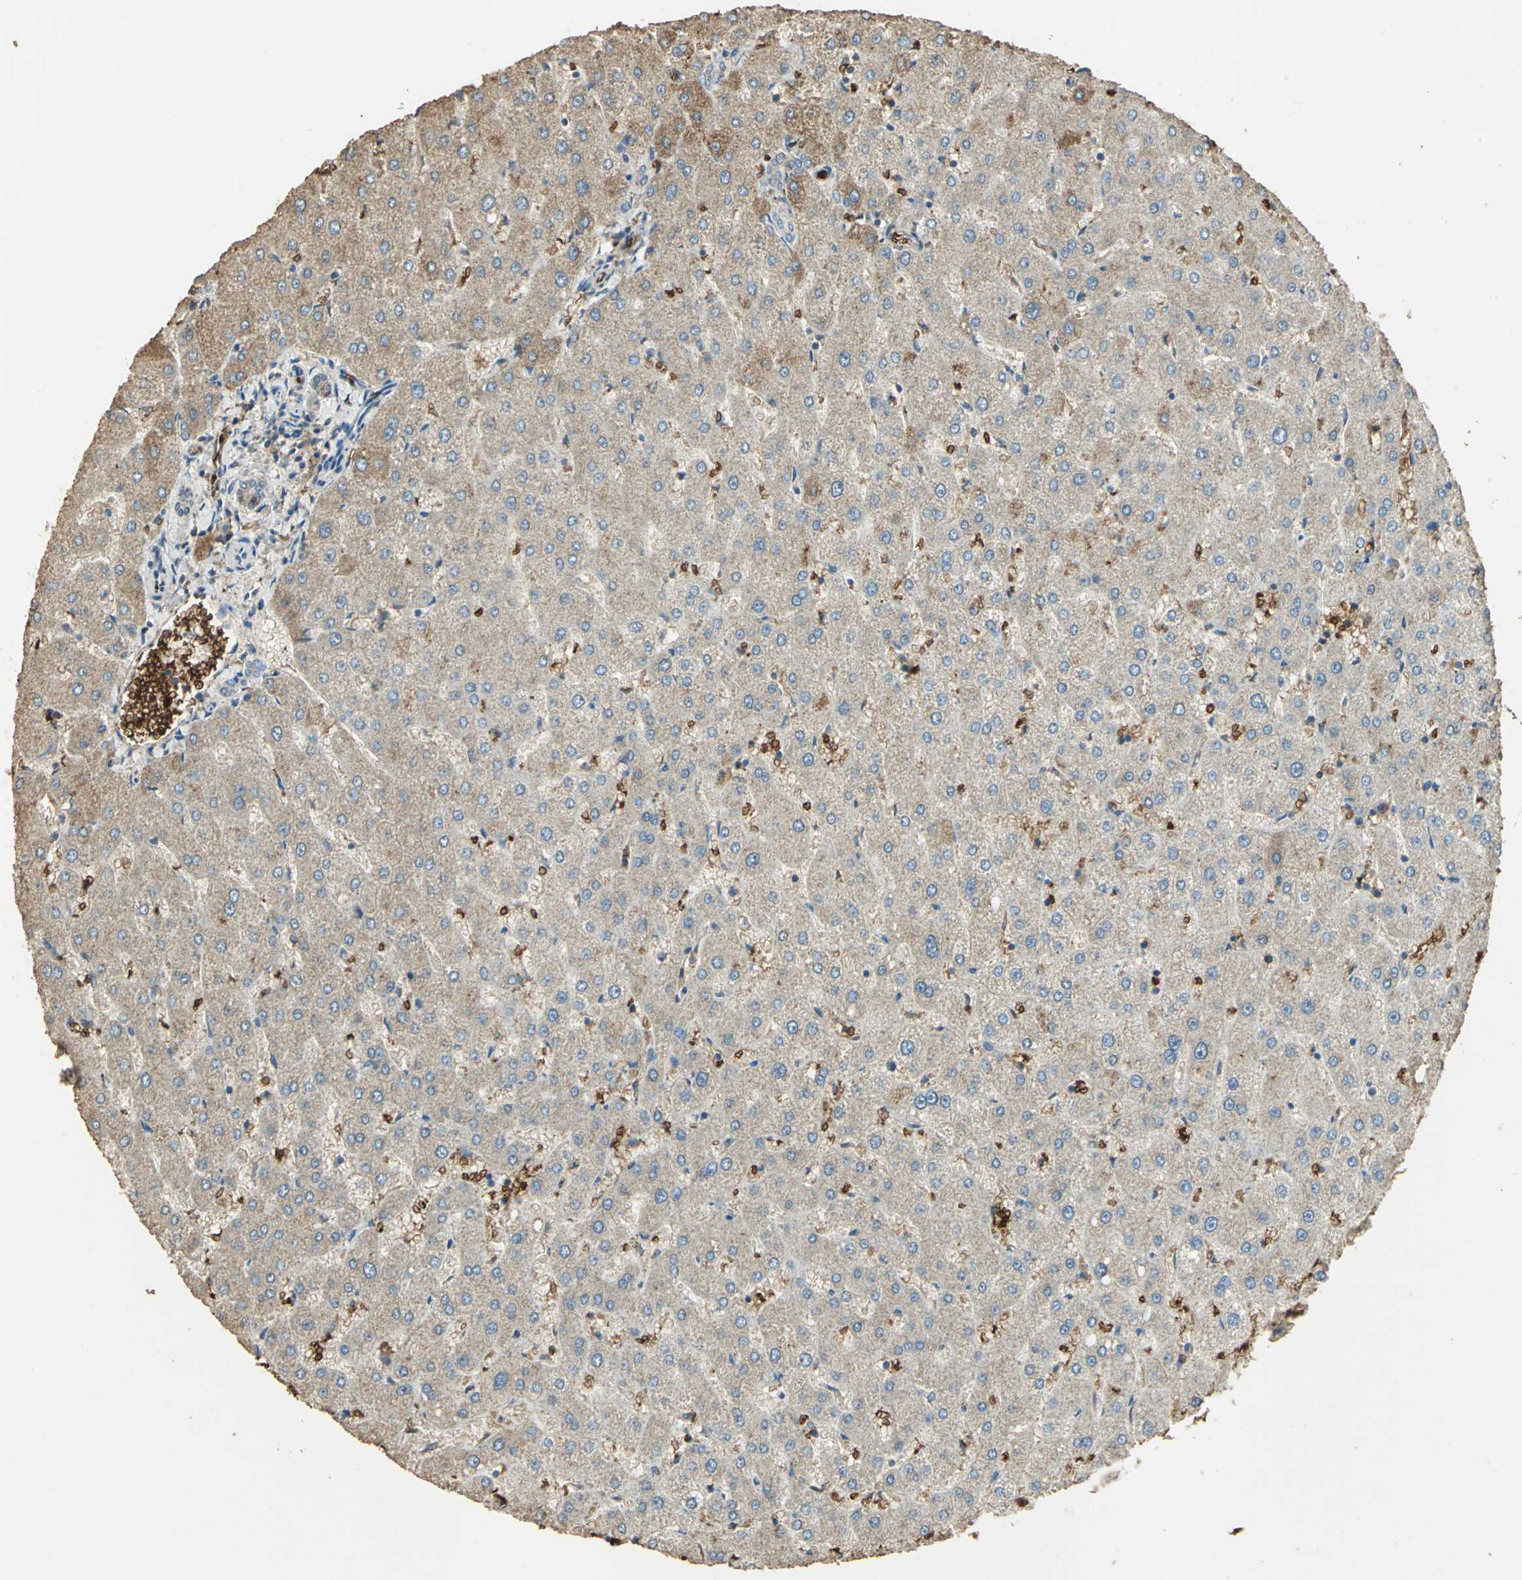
{"staining": {"intensity": "moderate", "quantity": ">75%", "location": "cytoplasmic/membranous"}, "tissue": "liver", "cell_type": "Cholangiocytes", "image_type": "normal", "snomed": [{"axis": "morphology", "description": "Normal tissue, NOS"}, {"axis": "topography", "description": "Liver"}], "caption": "Immunohistochemical staining of benign human liver exhibits >75% levels of moderate cytoplasmic/membranous protein expression in about >75% of cholangiocytes.", "gene": "TRAPPC2", "patient": {"sex": "male", "age": 67}}